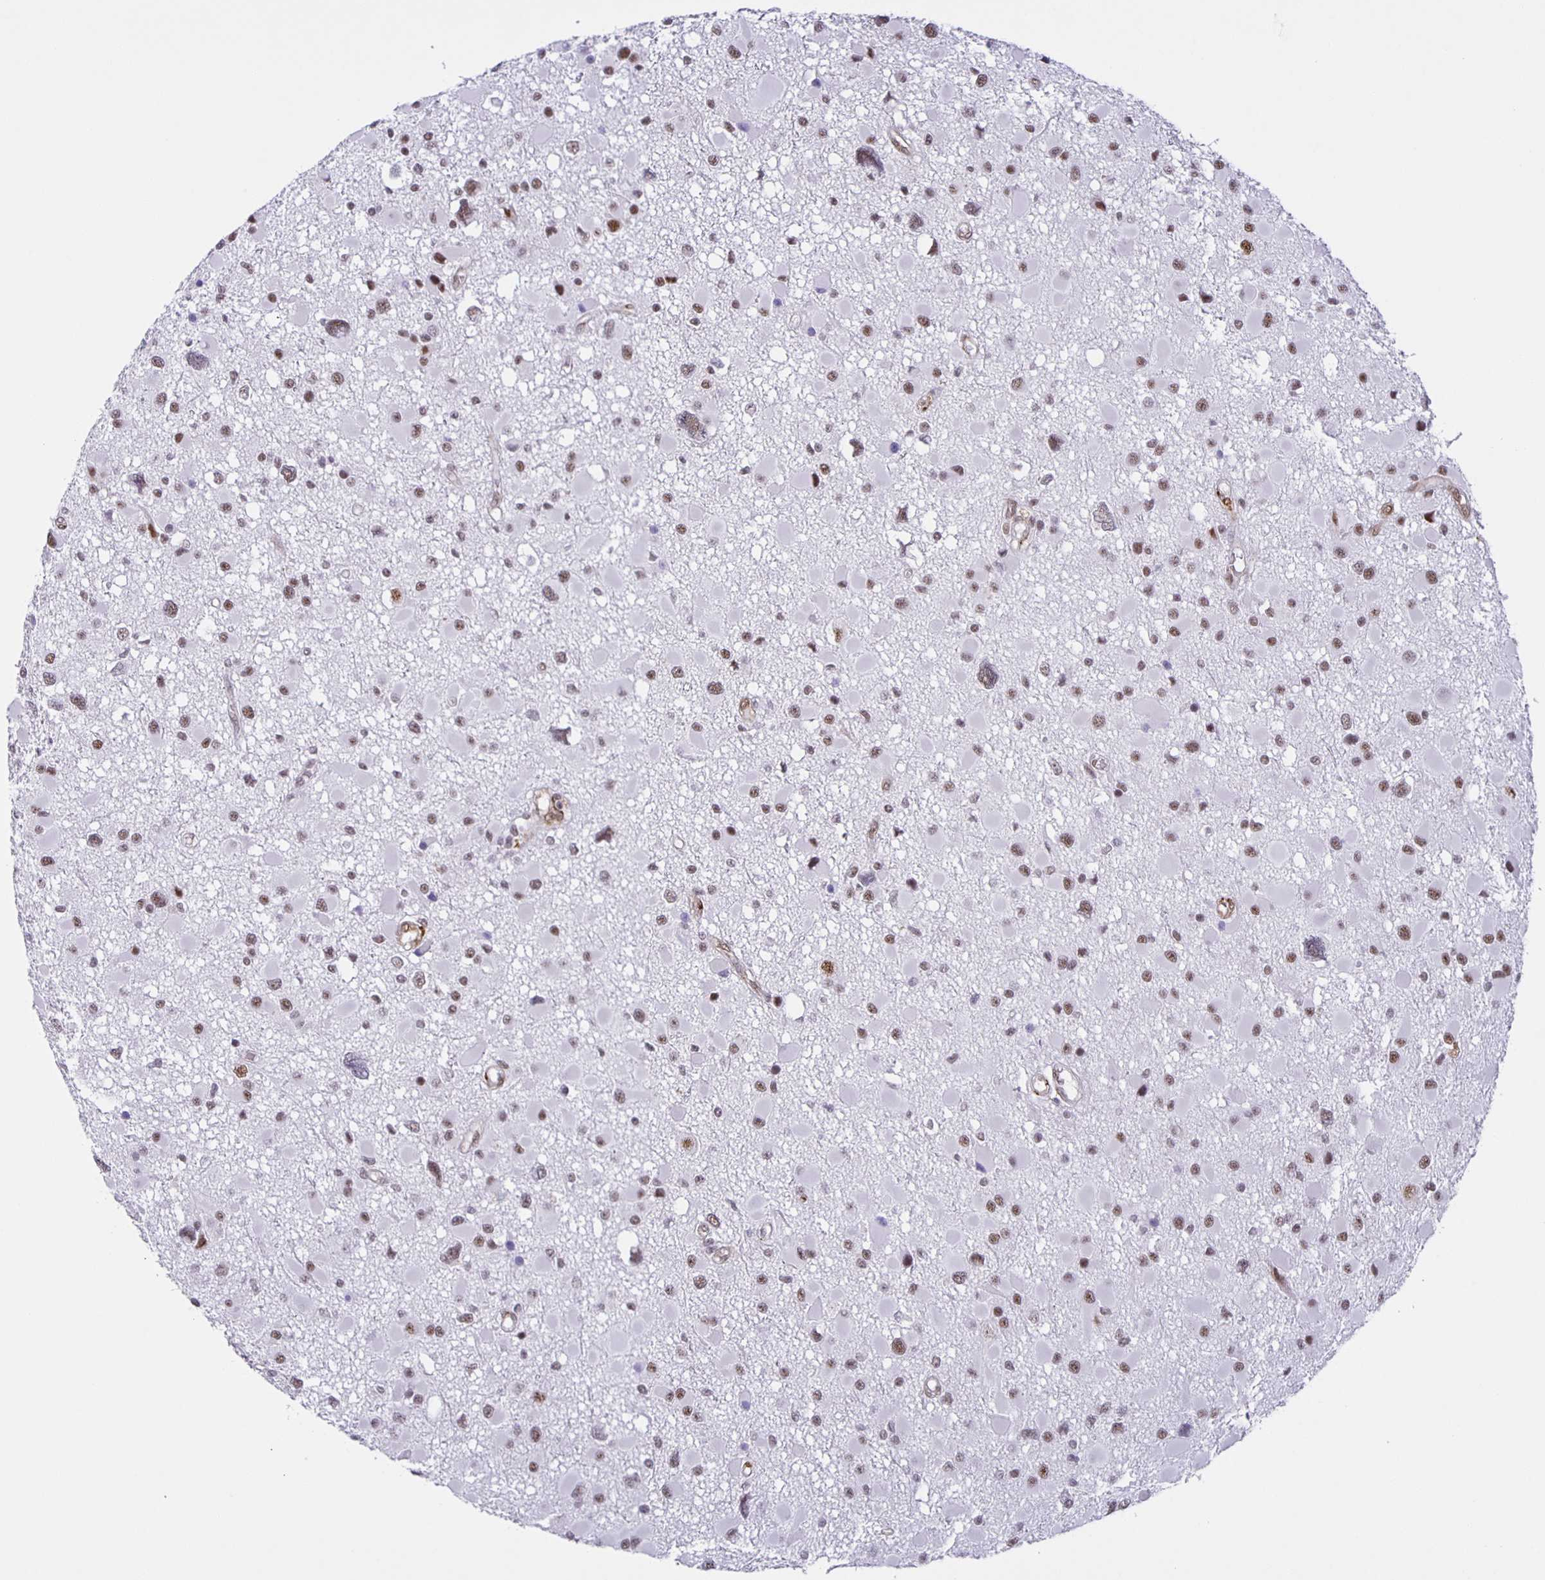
{"staining": {"intensity": "moderate", "quantity": "25%-75%", "location": "nuclear"}, "tissue": "glioma", "cell_type": "Tumor cells", "image_type": "cancer", "snomed": [{"axis": "morphology", "description": "Glioma, malignant, High grade"}, {"axis": "topography", "description": "Brain"}], "caption": "A high-resolution micrograph shows immunohistochemistry staining of glioma, which demonstrates moderate nuclear staining in approximately 25%-75% of tumor cells. The protein is shown in brown color, while the nuclei are stained blue.", "gene": "ZRANB2", "patient": {"sex": "male", "age": 54}}